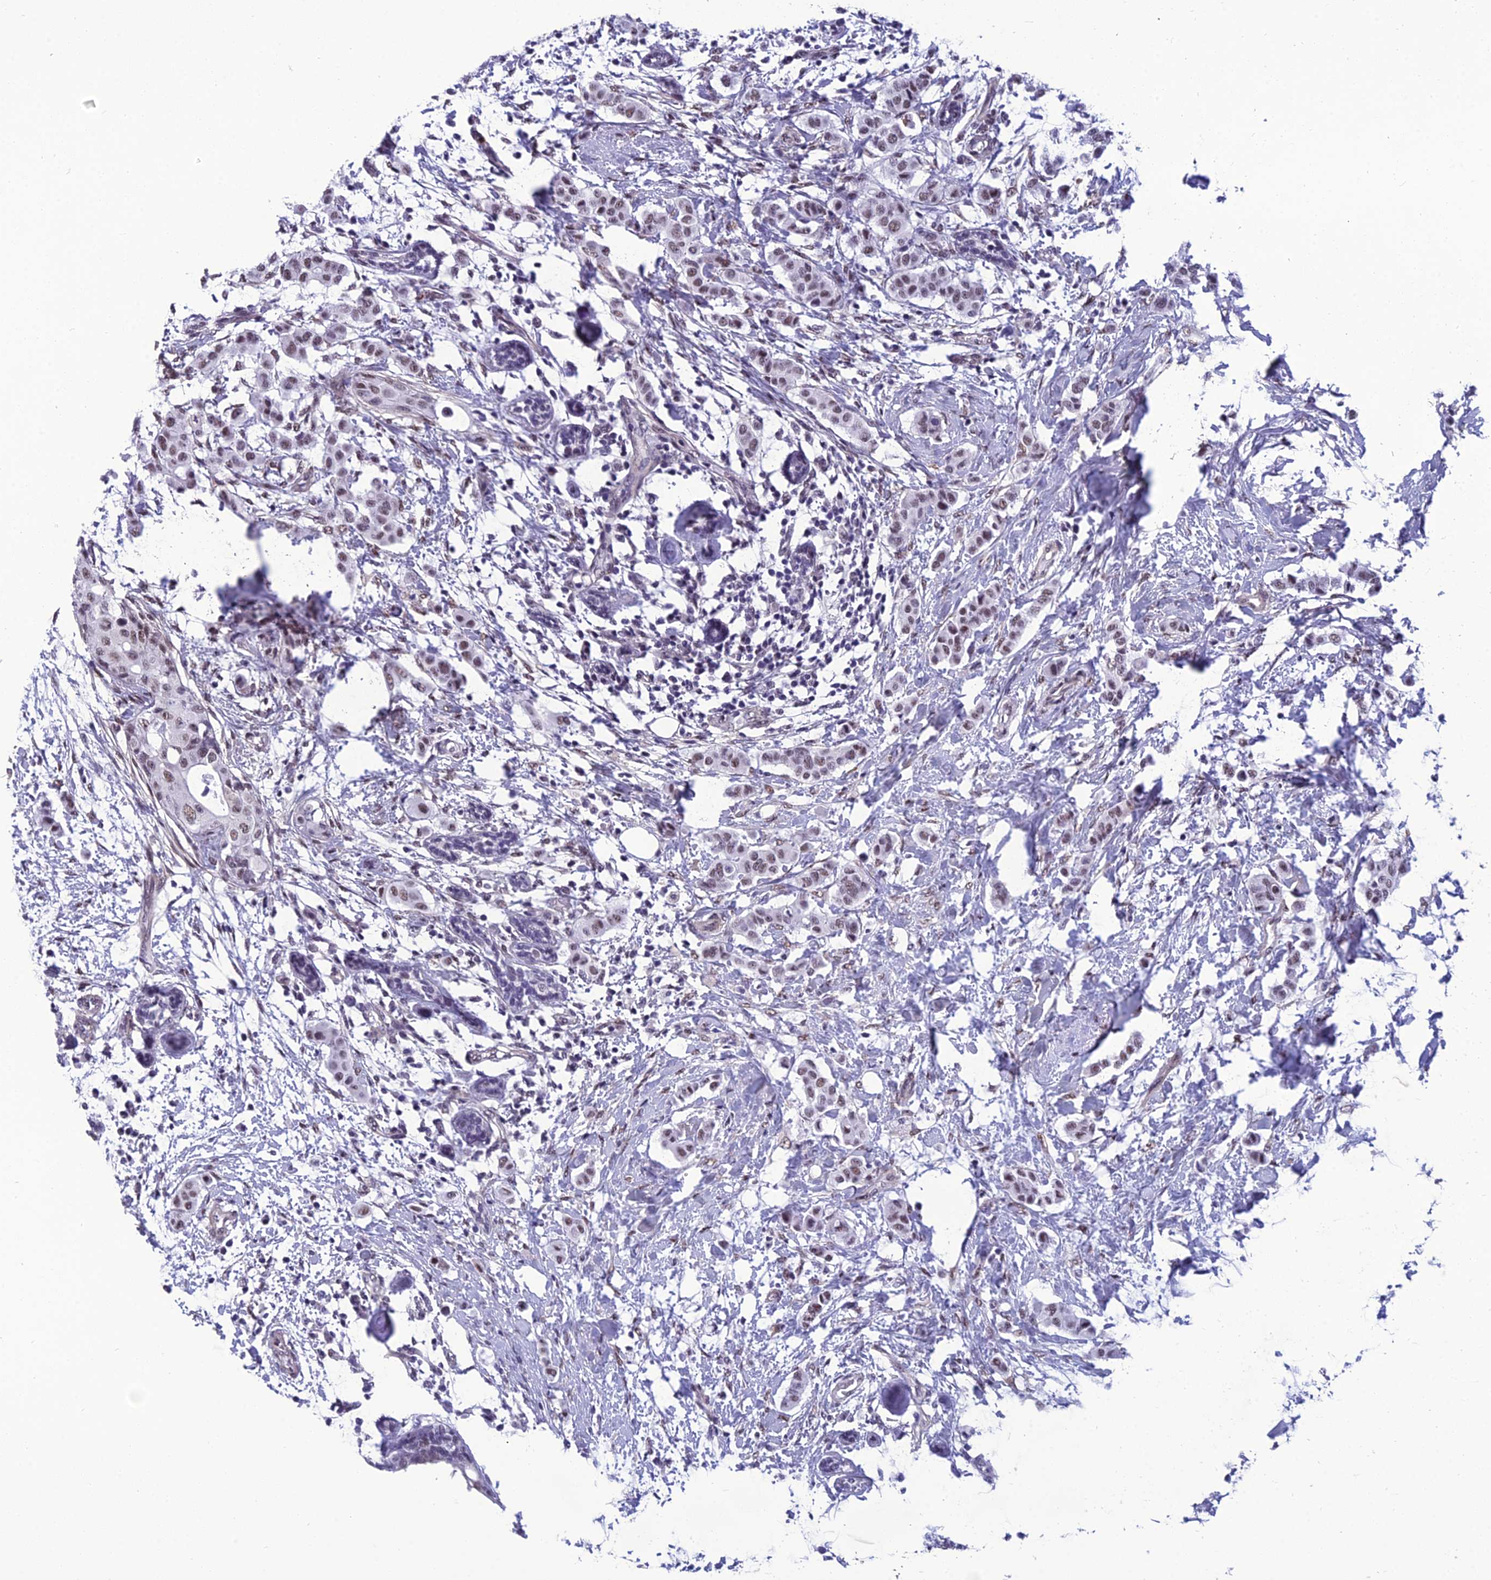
{"staining": {"intensity": "weak", "quantity": ">75%", "location": "nuclear"}, "tissue": "breast cancer", "cell_type": "Tumor cells", "image_type": "cancer", "snomed": [{"axis": "morphology", "description": "Duct carcinoma"}, {"axis": "topography", "description": "Breast"}], "caption": "DAB (3,3'-diaminobenzidine) immunohistochemical staining of human breast infiltrating ductal carcinoma exhibits weak nuclear protein expression in approximately >75% of tumor cells.", "gene": "RSRC1", "patient": {"sex": "female", "age": 40}}